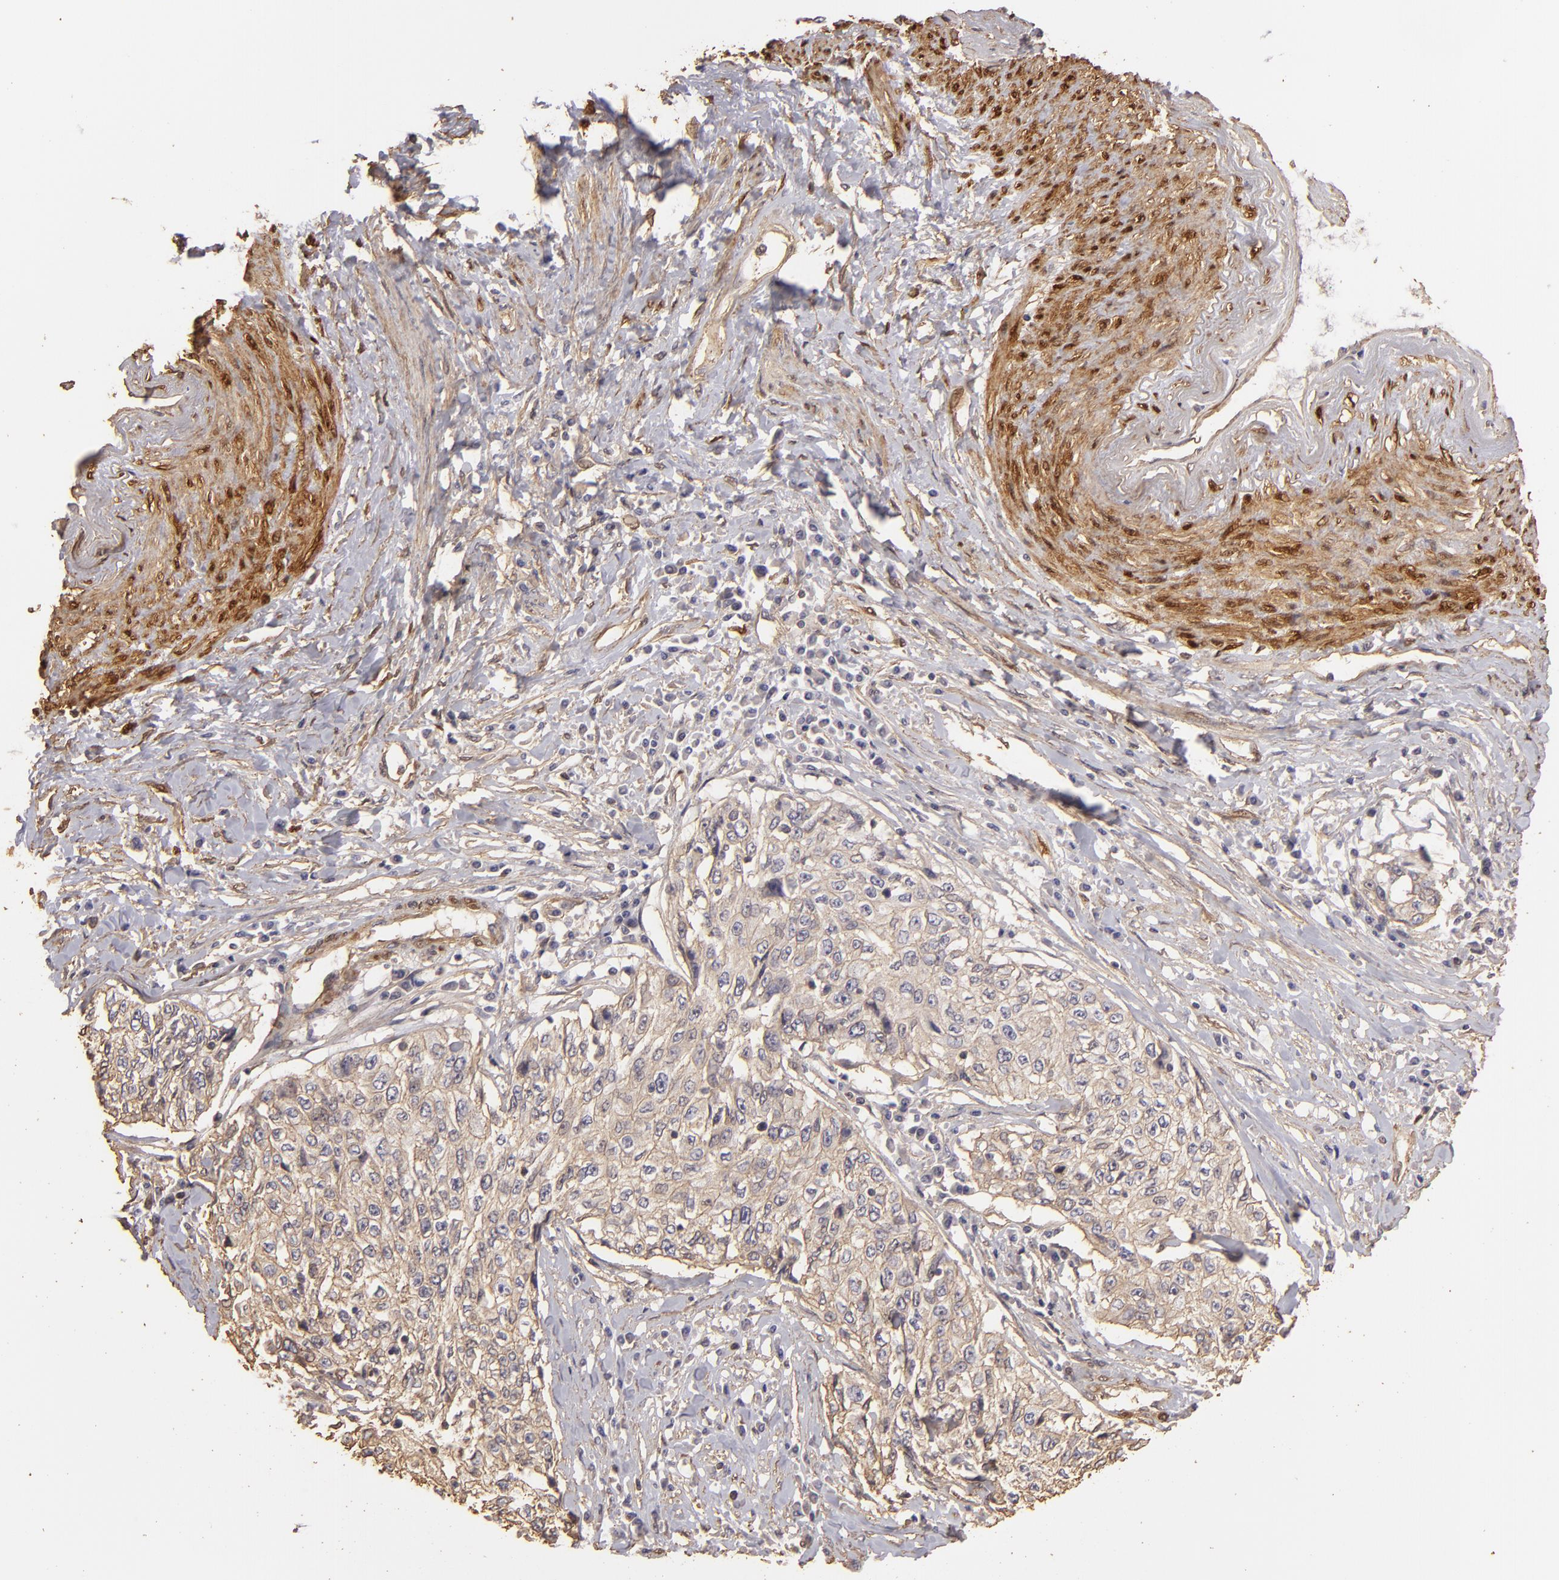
{"staining": {"intensity": "weak", "quantity": ">75%", "location": "cytoplasmic/membranous"}, "tissue": "cervical cancer", "cell_type": "Tumor cells", "image_type": "cancer", "snomed": [{"axis": "morphology", "description": "Squamous cell carcinoma, NOS"}, {"axis": "topography", "description": "Cervix"}], "caption": "Approximately >75% of tumor cells in human cervical squamous cell carcinoma display weak cytoplasmic/membranous protein expression as visualized by brown immunohistochemical staining.", "gene": "HSPB6", "patient": {"sex": "female", "age": 57}}